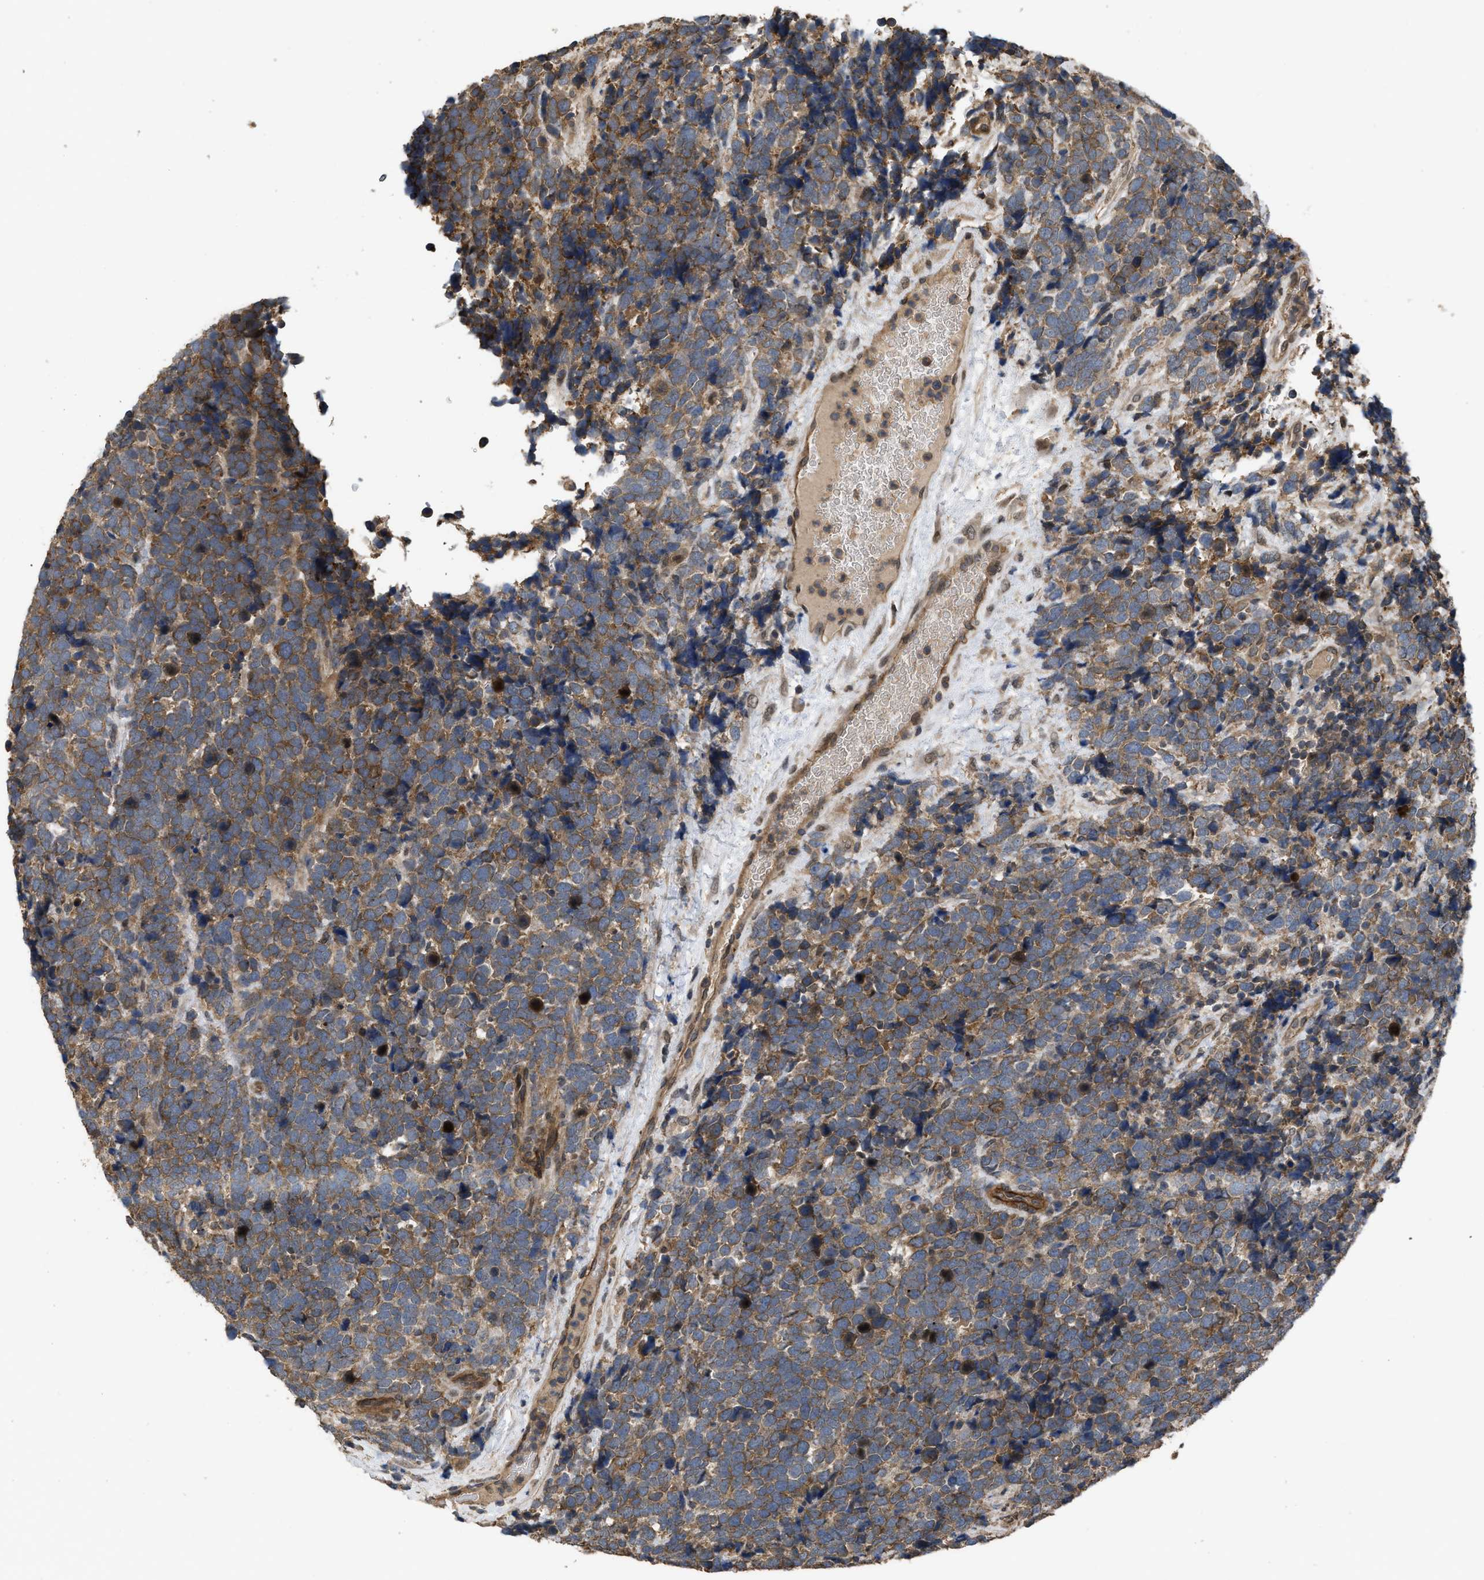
{"staining": {"intensity": "moderate", "quantity": ">75%", "location": "cytoplasmic/membranous"}, "tissue": "urothelial cancer", "cell_type": "Tumor cells", "image_type": "cancer", "snomed": [{"axis": "morphology", "description": "Urothelial carcinoma, High grade"}, {"axis": "topography", "description": "Urinary bladder"}], "caption": "Immunohistochemical staining of urothelial carcinoma (high-grade) demonstrates medium levels of moderate cytoplasmic/membranous protein positivity in approximately >75% of tumor cells.", "gene": "UTRN", "patient": {"sex": "female", "age": 82}}